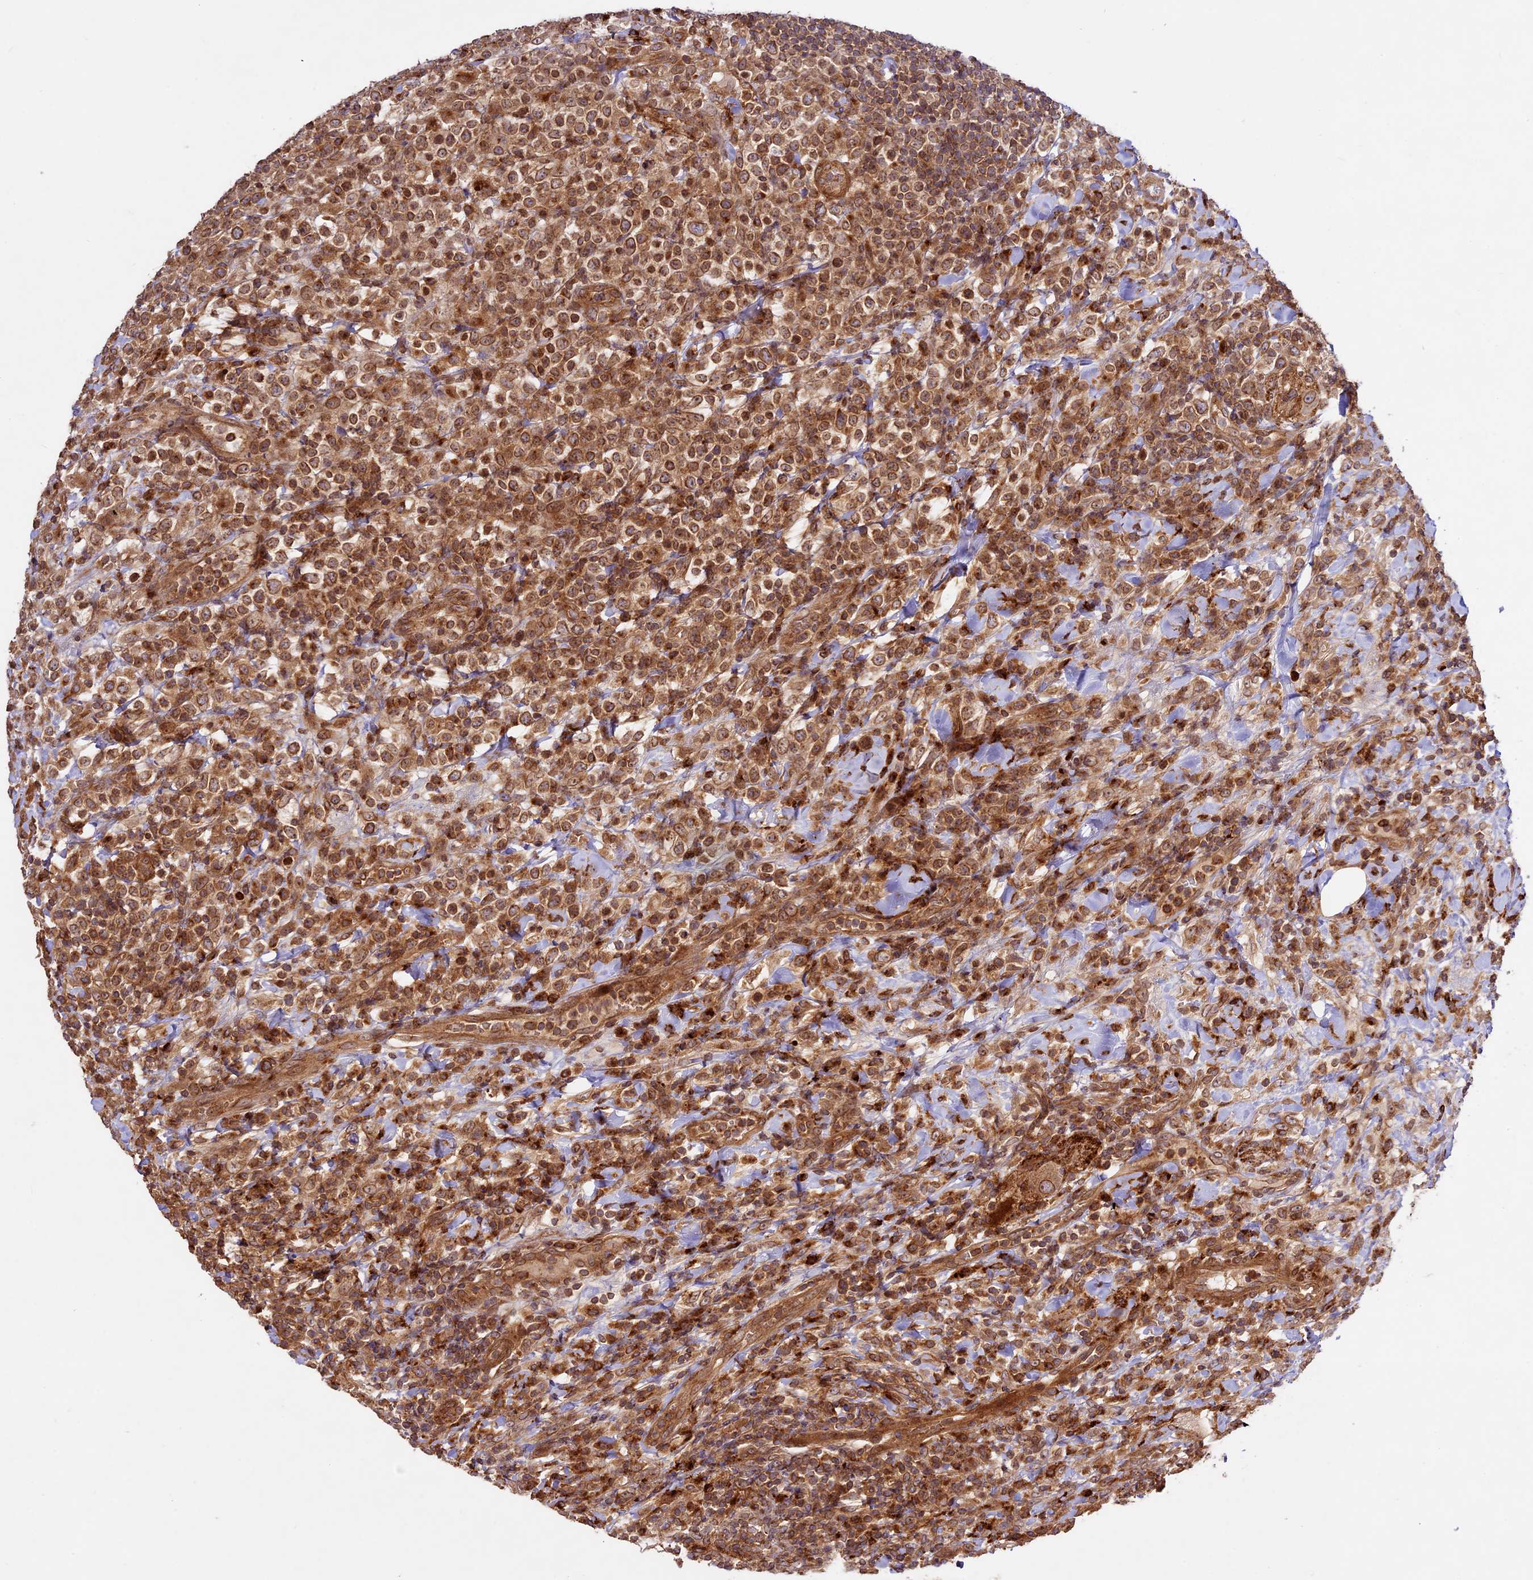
{"staining": {"intensity": "moderate", "quantity": ">75%", "location": "cytoplasmic/membranous"}, "tissue": "lymphoma", "cell_type": "Tumor cells", "image_type": "cancer", "snomed": [{"axis": "morphology", "description": "Malignant lymphoma, non-Hodgkin's type, High grade"}, {"axis": "topography", "description": "Colon"}], "caption": "Immunohistochemistry (DAB (3,3'-diaminobenzidine)) staining of lymphoma reveals moderate cytoplasmic/membranous protein staining in about >75% of tumor cells. The staining was performed using DAB (3,3'-diaminobenzidine) to visualize the protein expression in brown, while the nuclei were stained in blue with hematoxylin (Magnification: 20x).", "gene": "DGKH", "patient": {"sex": "female", "age": 53}}